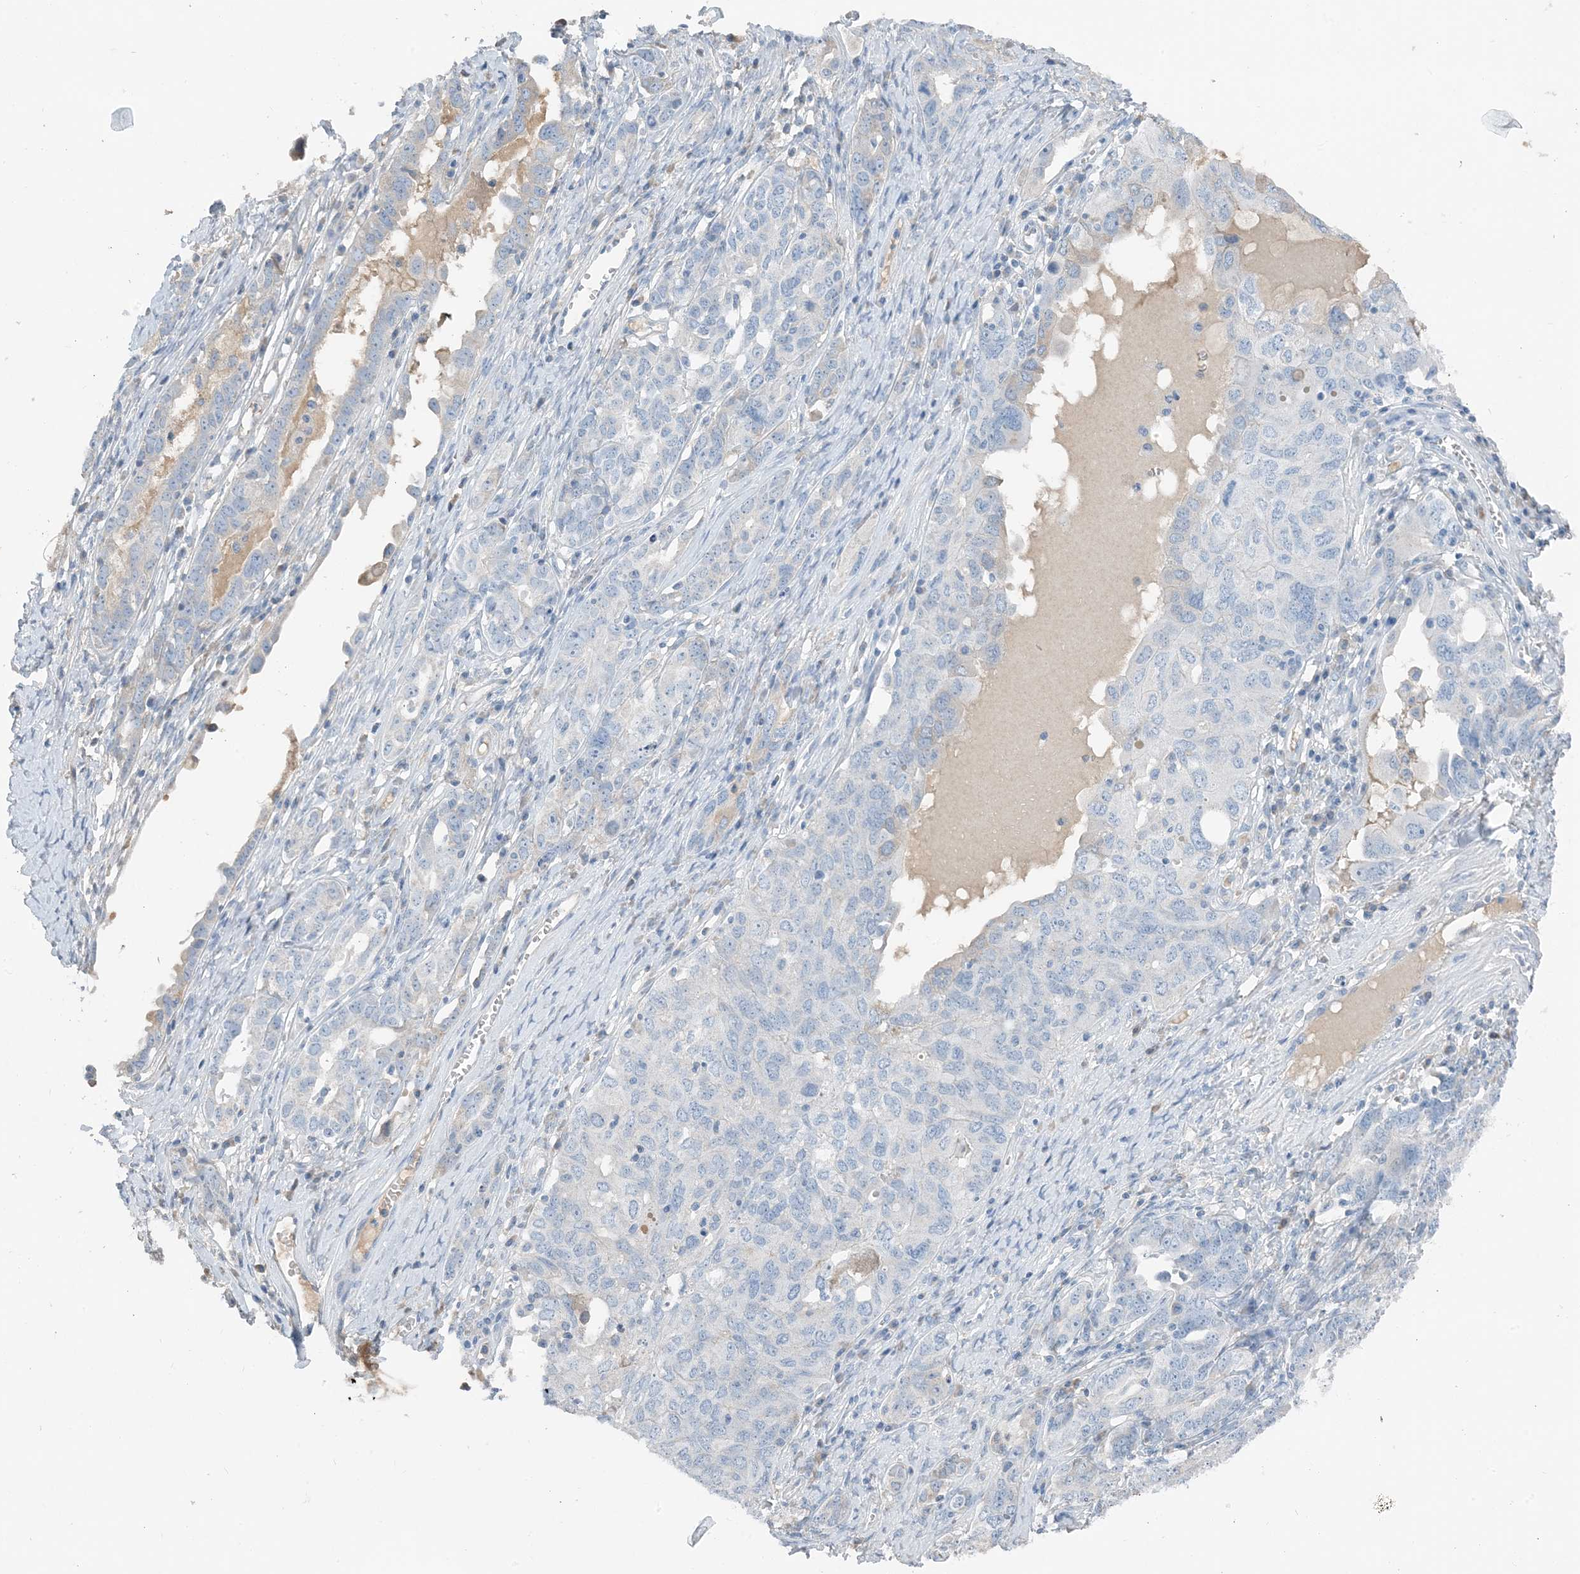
{"staining": {"intensity": "negative", "quantity": "none", "location": "none"}, "tissue": "ovarian cancer", "cell_type": "Tumor cells", "image_type": "cancer", "snomed": [{"axis": "morphology", "description": "Carcinoma, endometroid"}, {"axis": "topography", "description": "Ovary"}], "caption": "High magnification brightfield microscopy of ovarian cancer stained with DAB (brown) and counterstained with hematoxylin (blue): tumor cells show no significant expression.", "gene": "CTRL", "patient": {"sex": "female", "age": 62}}